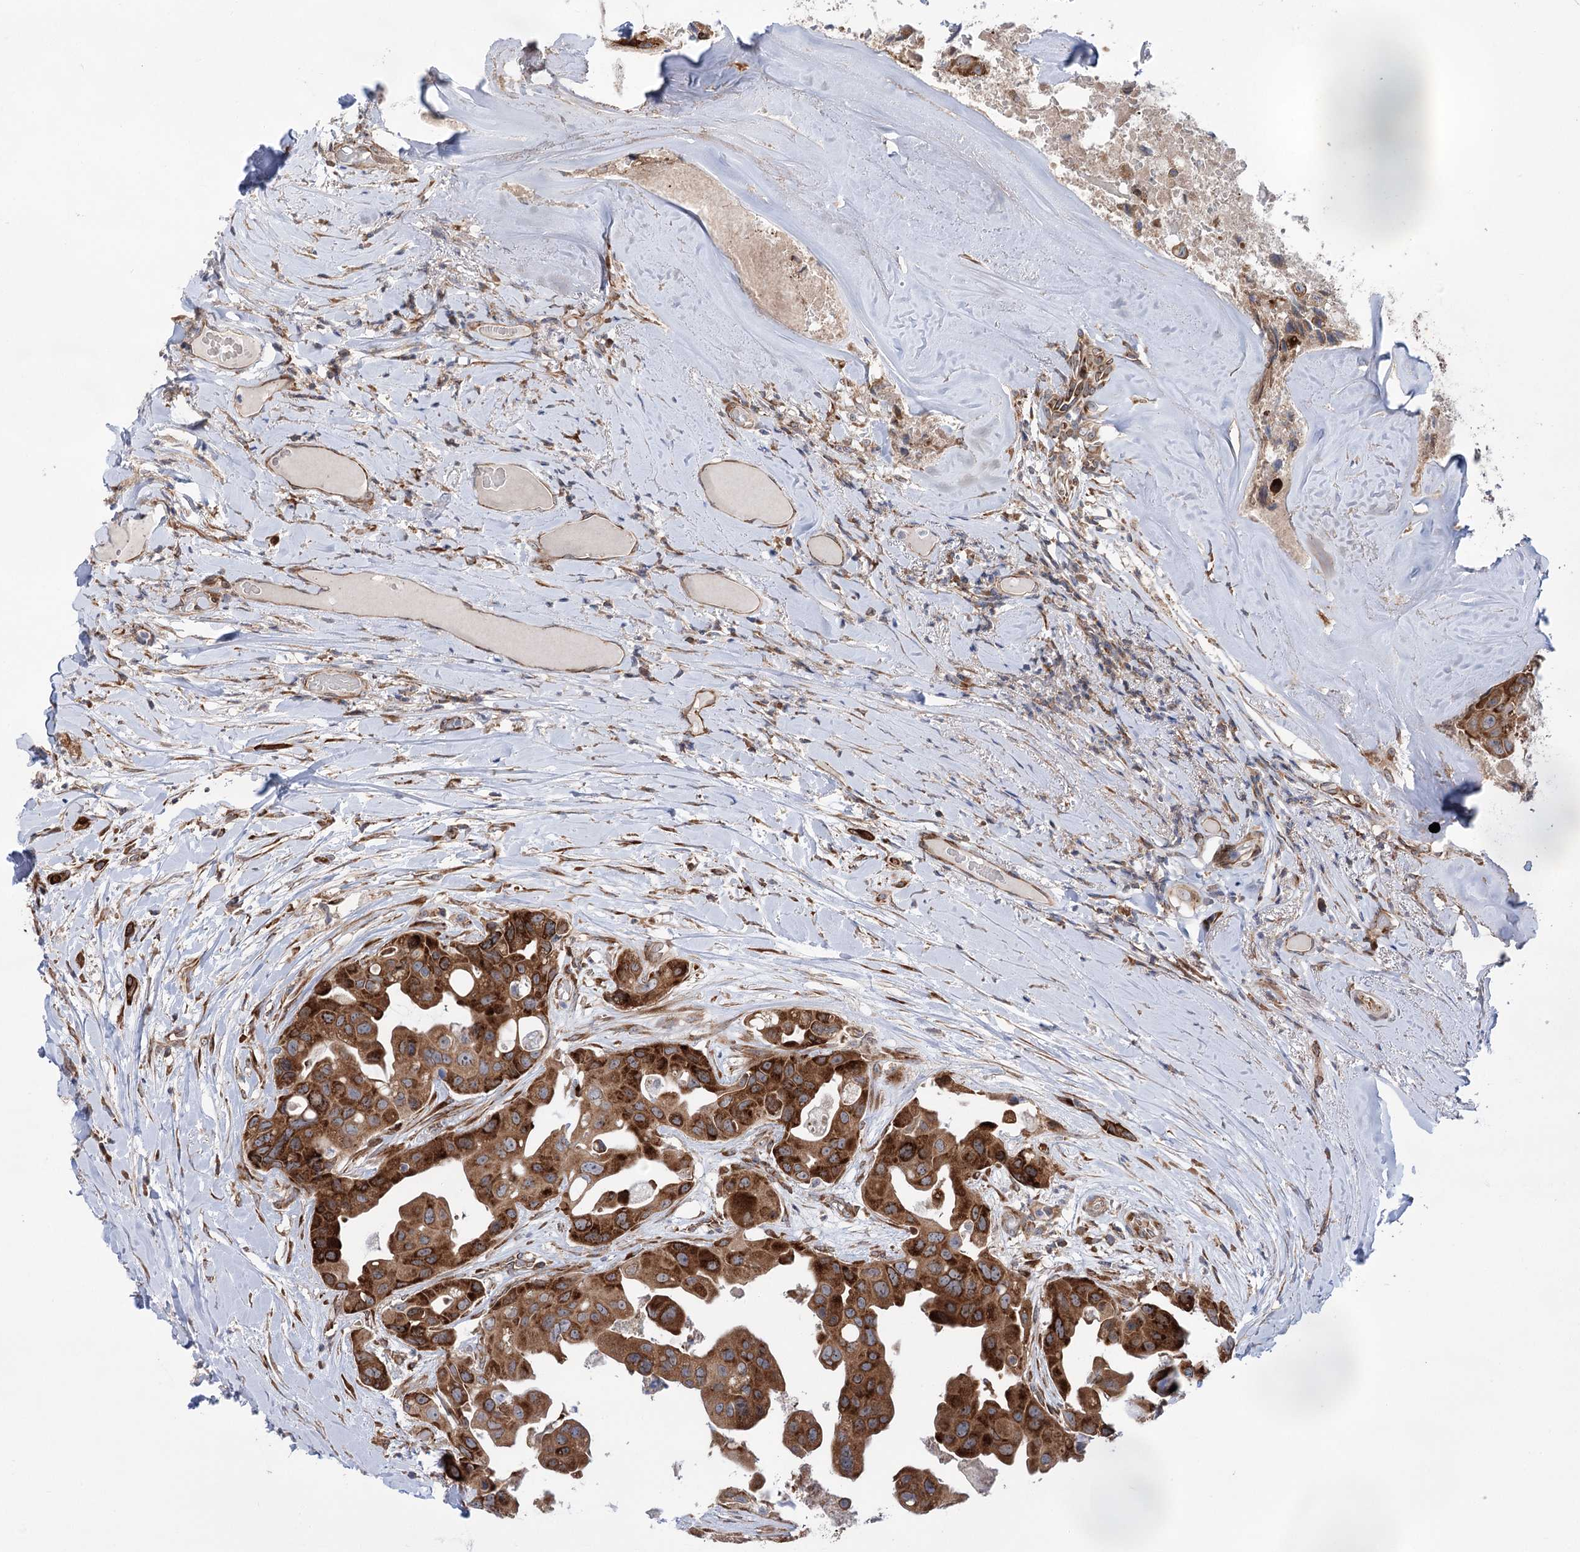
{"staining": {"intensity": "strong", "quantity": ">75%", "location": "cytoplasmic/membranous"}, "tissue": "head and neck cancer", "cell_type": "Tumor cells", "image_type": "cancer", "snomed": [{"axis": "morphology", "description": "Adenocarcinoma, NOS"}, {"axis": "morphology", "description": "Adenocarcinoma, metastatic, NOS"}, {"axis": "topography", "description": "Head-Neck"}], "caption": "A photomicrograph showing strong cytoplasmic/membranous positivity in approximately >75% of tumor cells in head and neck cancer, as visualized by brown immunohistochemical staining.", "gene": "VWA2", "patient": {"sex": "male", "age": 75}}